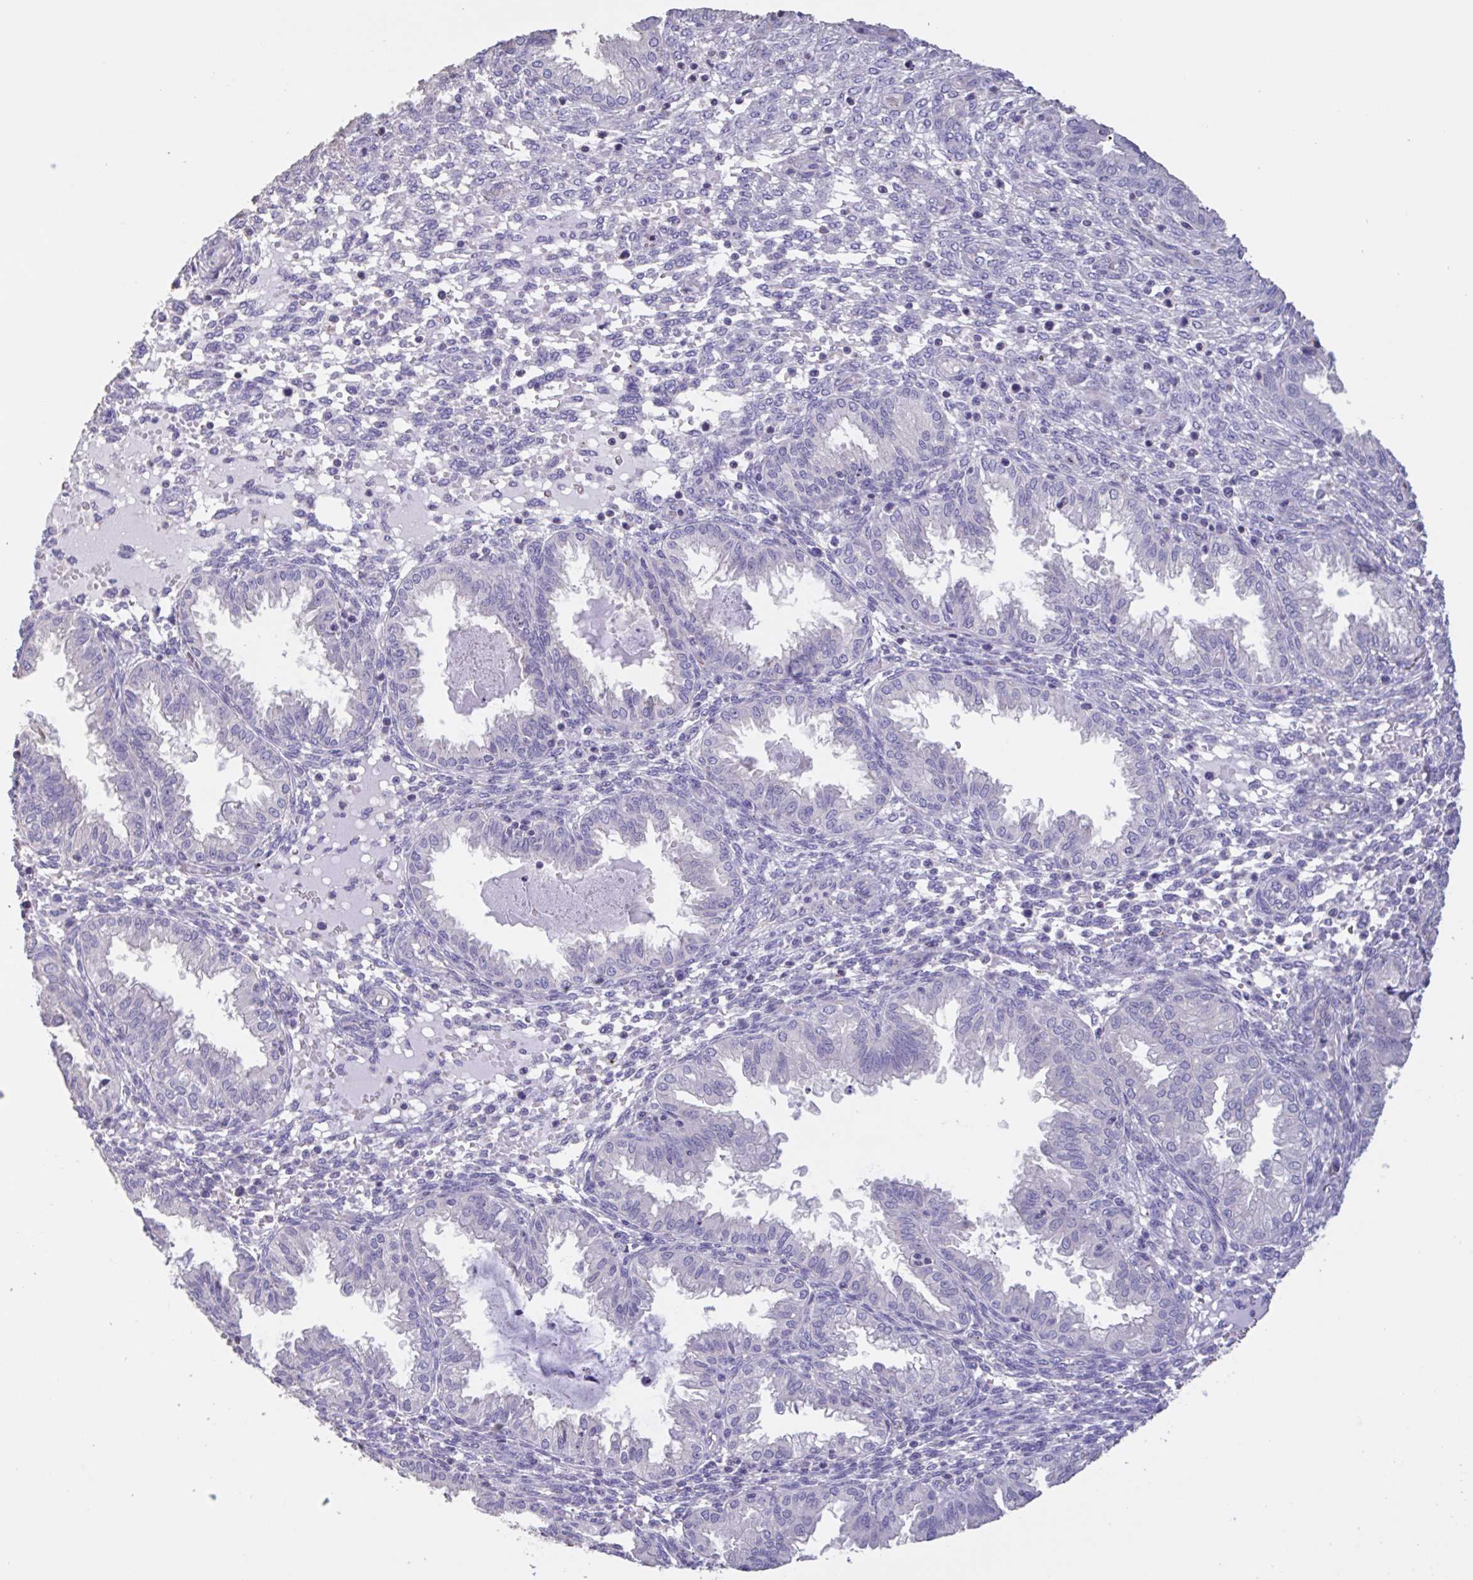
{"staining": {"intensity": "negative", "quantity": "none", "location": "none"}, "tissue": "endometrium", "cell_type": "Cells in endometrial stroma", "image_type": "normal", "snomed": [{"axis": "morphology", "description": "Normal tissue, NOS"}, {"axis": "topography", "description": "Endometrium"}], "caption": "Protein analysis of normal endometrium shows no significant positivity in cells in endometrial stroma.", "gene": "CHMP5", "patient": {"sex": "female", "age": 33}}